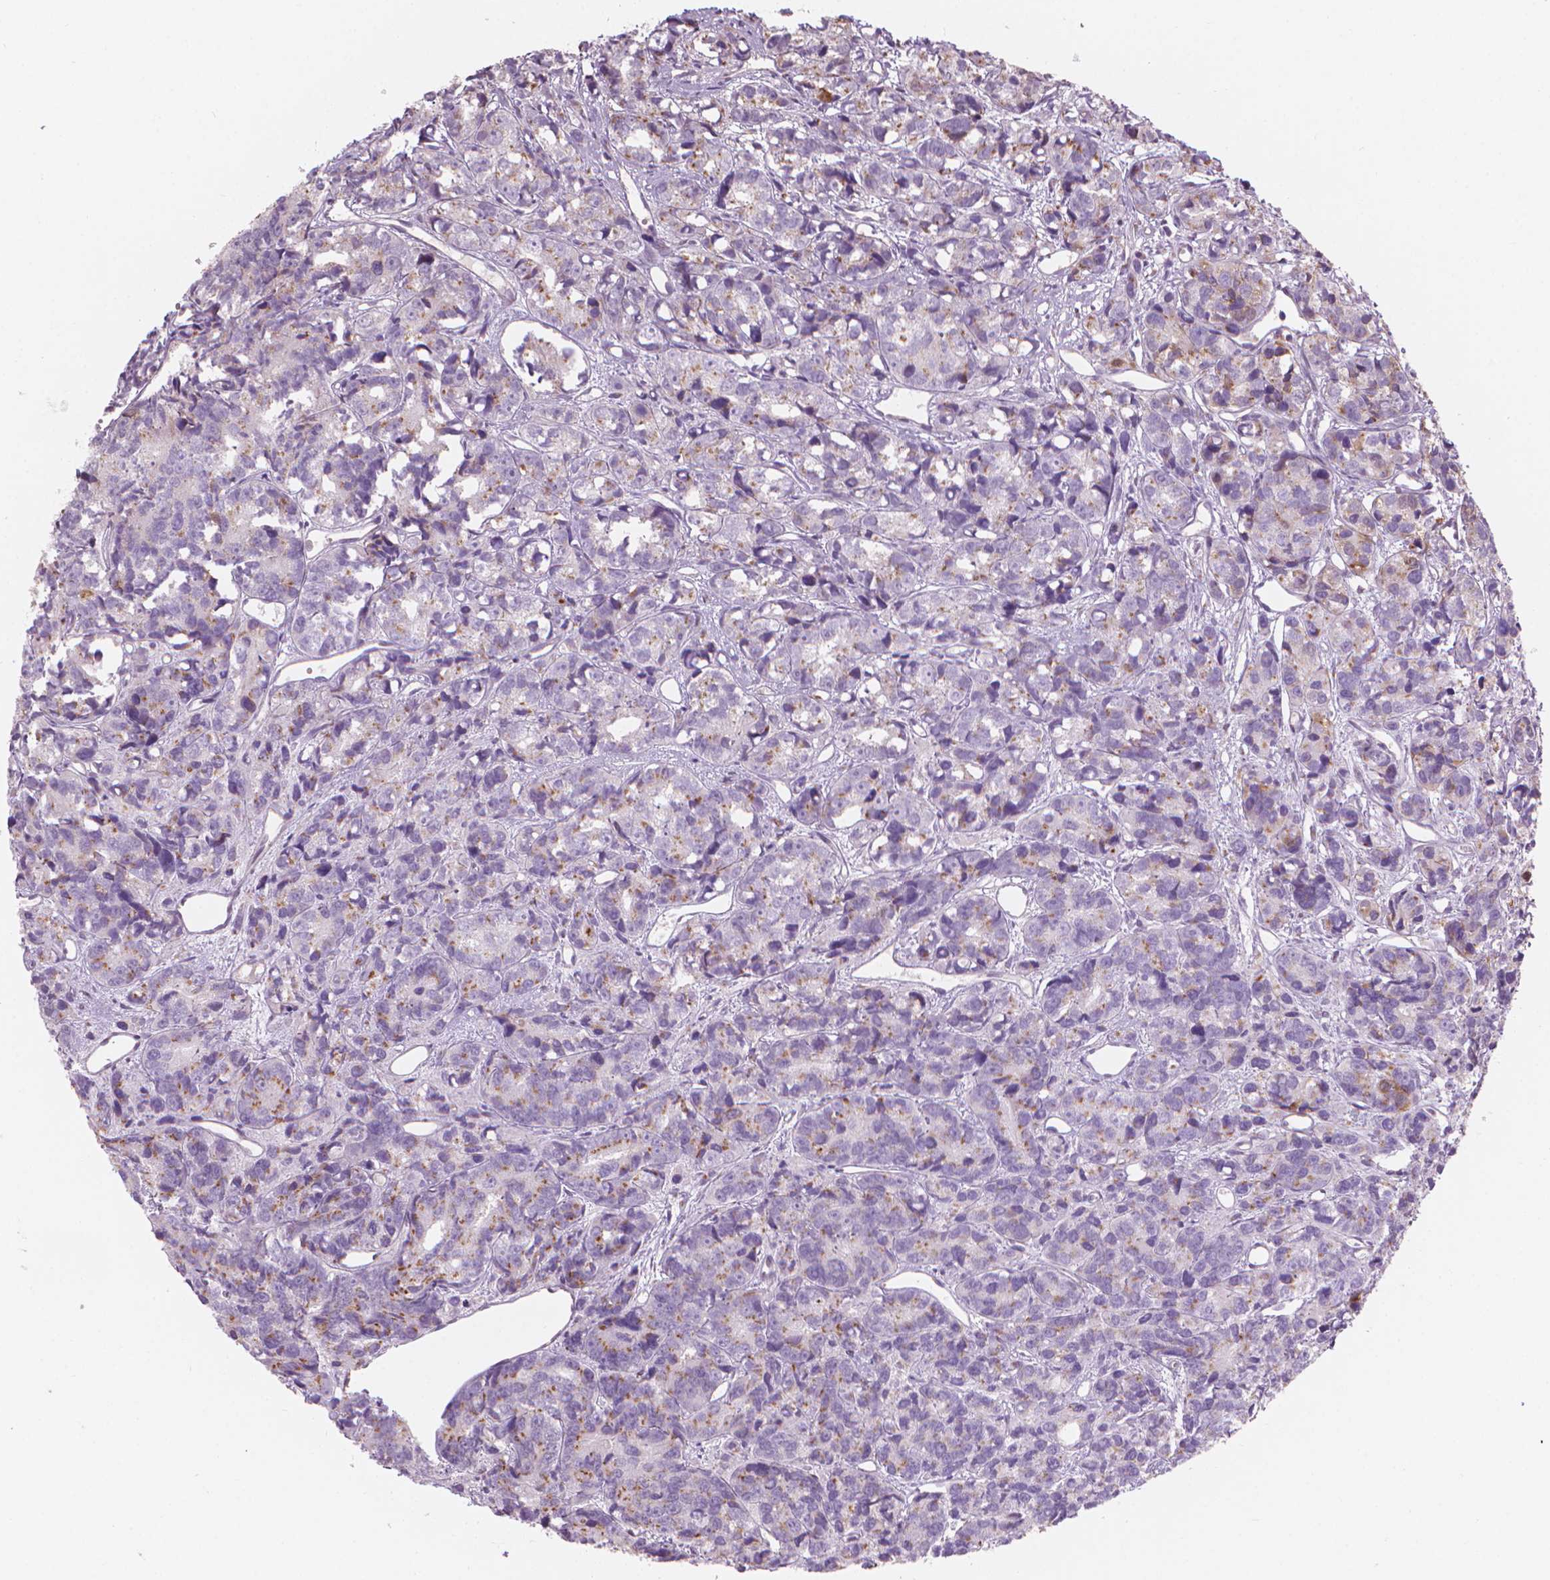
{"staining": {"intensity": "moderate", "quantity": "<25%", "location": "cytoplasmic/membranous"}, "tissue": "prostate cancer", "cell_type": "Tumor cells", "image_type": "cancer", "snomed": [{"axis": "morphology", "description": "Adenocarcinoma, High grade"}, {"axis": "topography", "description": "Prostate"}], "caption": "Moderate cytoplasmic/membranous expression for a protein is identified in about <25% of tumor cells of prostate adenocarcinoma (high-grade) using immunohistochemistry.", "gene": "IFFO1", "patient": {"sex": "male", "age": 77}}